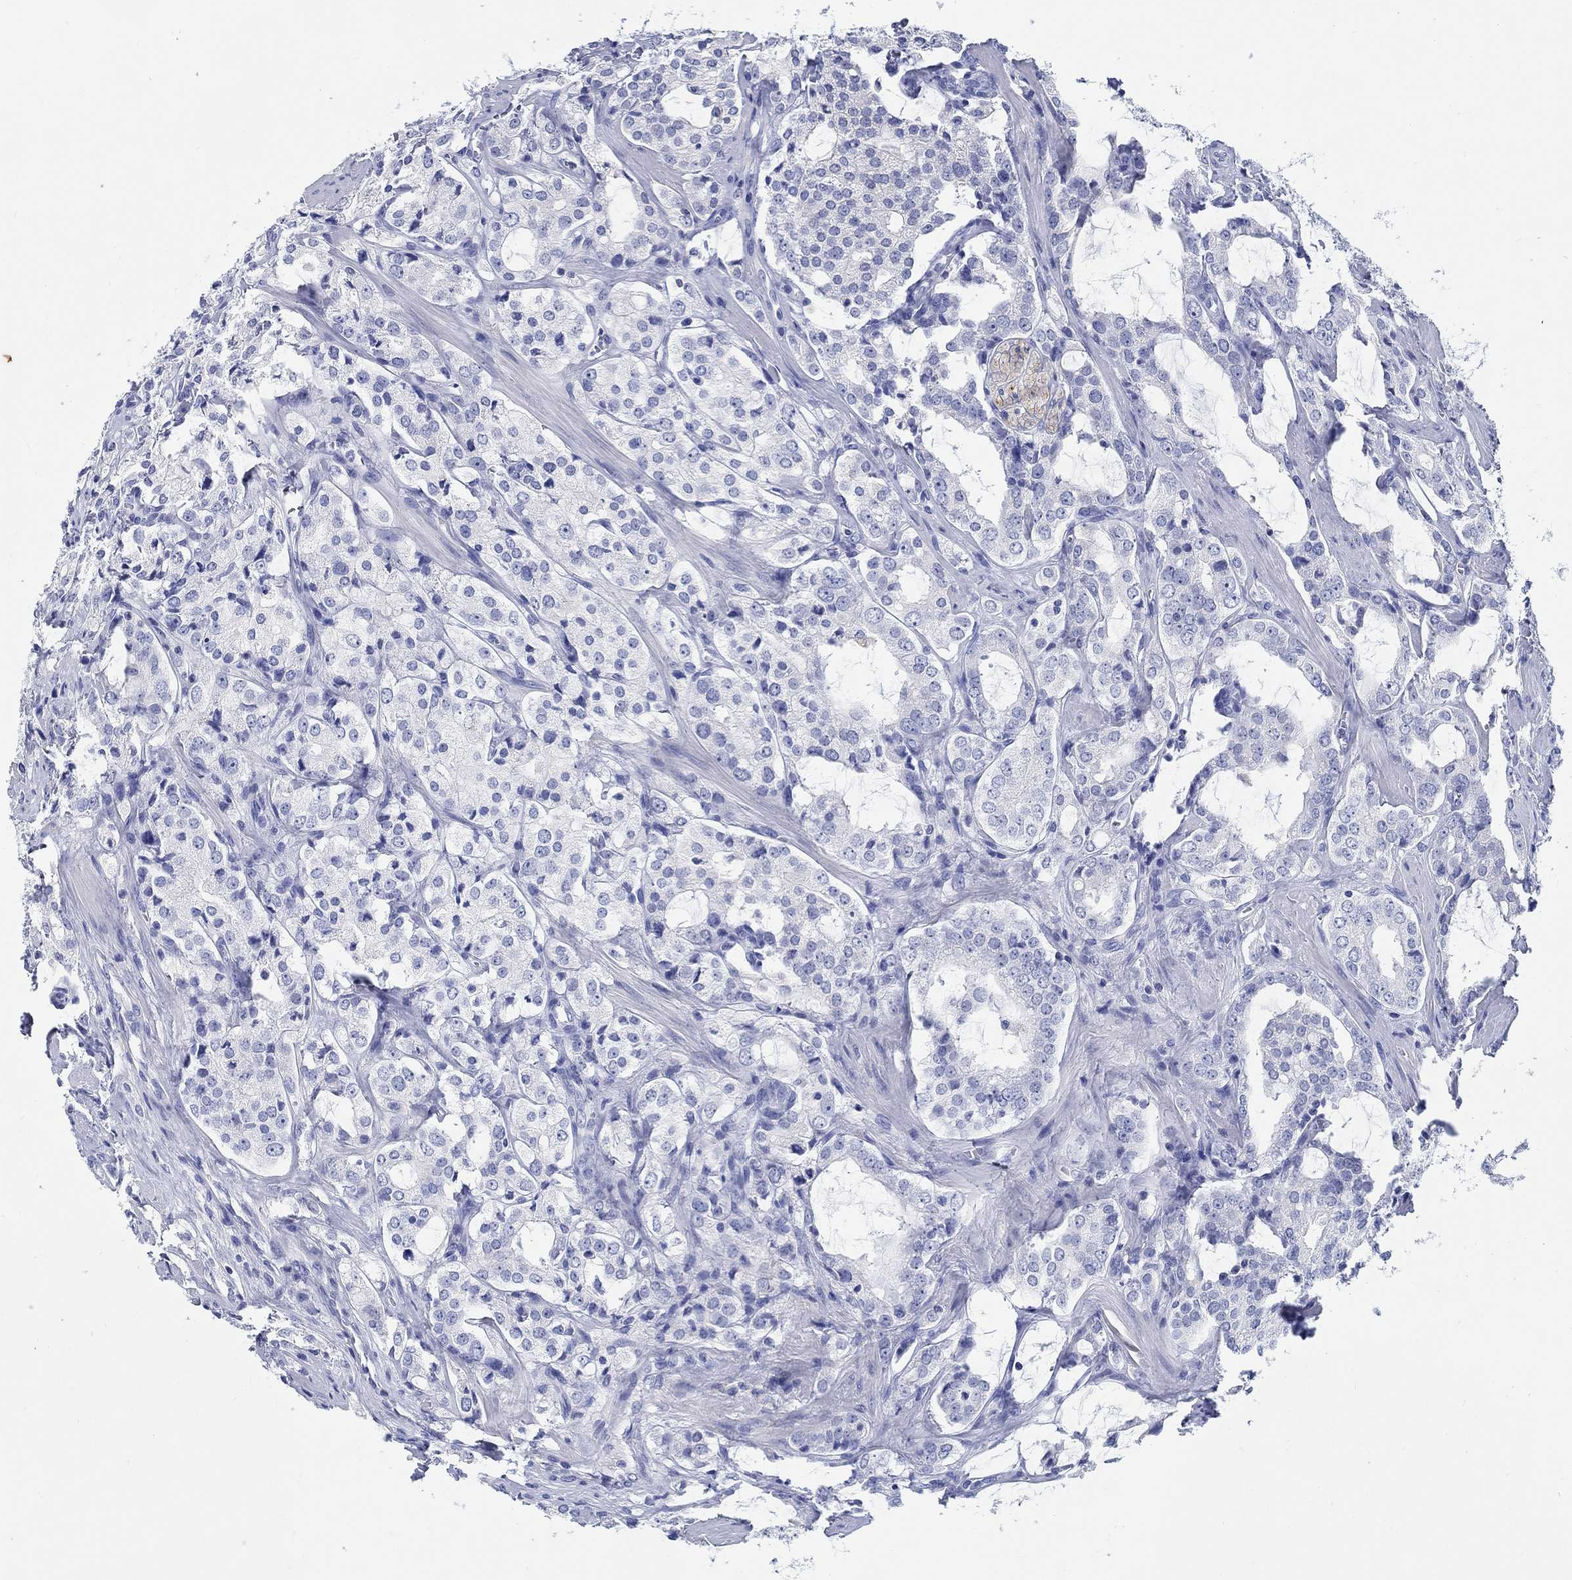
{"staining": {"intensity": "negative", "quantity": "none", "location": "none"}, "tissue": "prostate cancer", "cell_type": "Tumor cells", "image_type": "cancer", "snomed": [{"axis": "morphology", "description": "Adenocarcinoma, NOS"}, {"axis": "topography", "description": "Prostate"}], "caption": "This is an immunohistochemistry image of human prostate adenocarcinoma. There is no staining in tumor cells.", "gene": "FBXO2", "patient": {"sex": "male", "age": 66}}